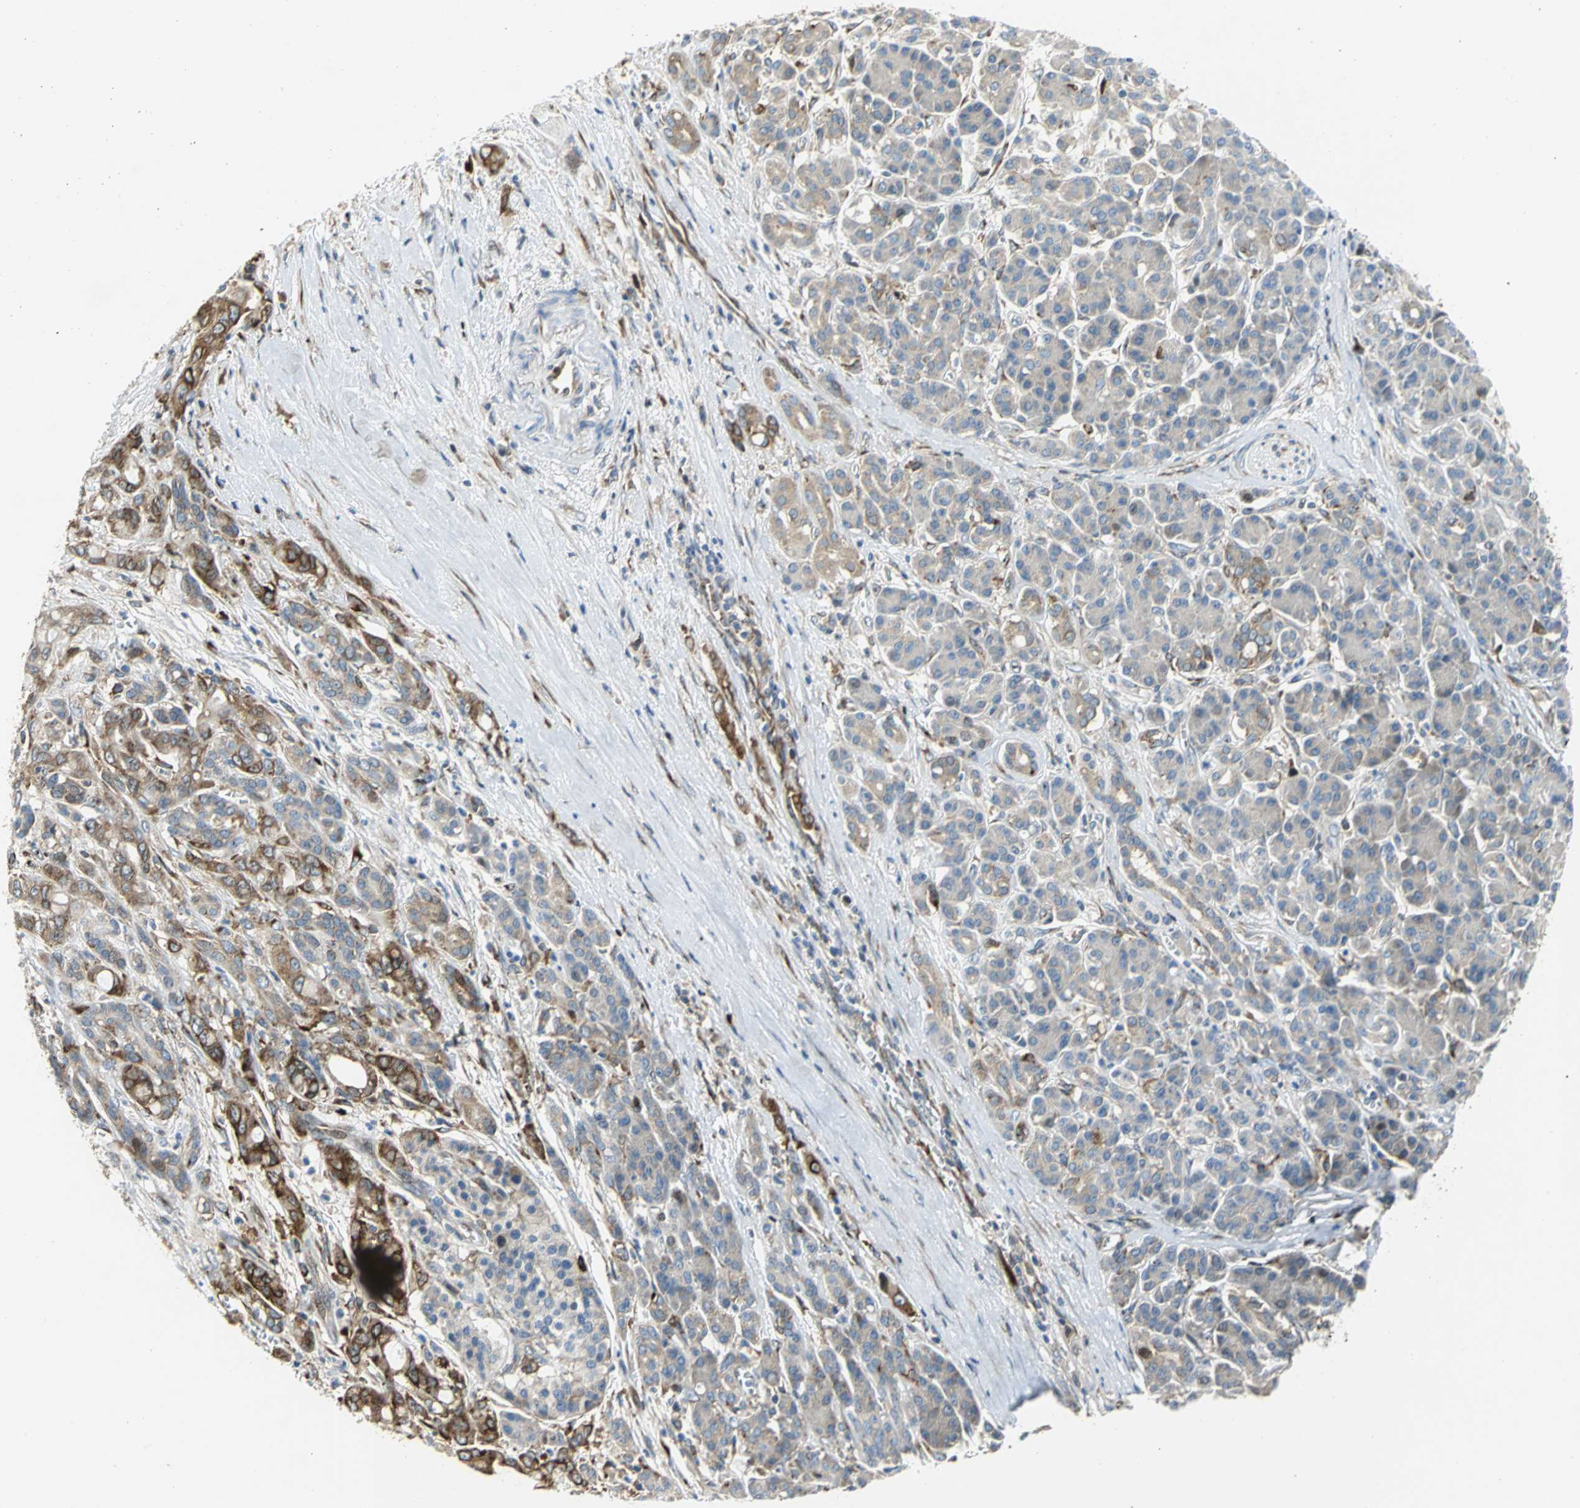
{"staining": {"intensity": "moderate", "quantity": ">75%", "location": "cytoplasmic/membranous"}, "tissue": "pancreatic cancer", "cell_type": "Tumor cells", "image_type": "cancer", "snomed": [{"axis": "morphology", "description": "Adenocarcinoma, NOS"}, {"axis": "topography", "description": "Pancreas"}], "caption": "High-power microscopy captured an immunohistochemistry histopathology image of pancreatic adenocarcinoma, revealing moderate cytoplasmic/membranous staining in about >75% of tumor cells.", "gene": "YBX1", "patient": {"sex": "male", "age": 59}}